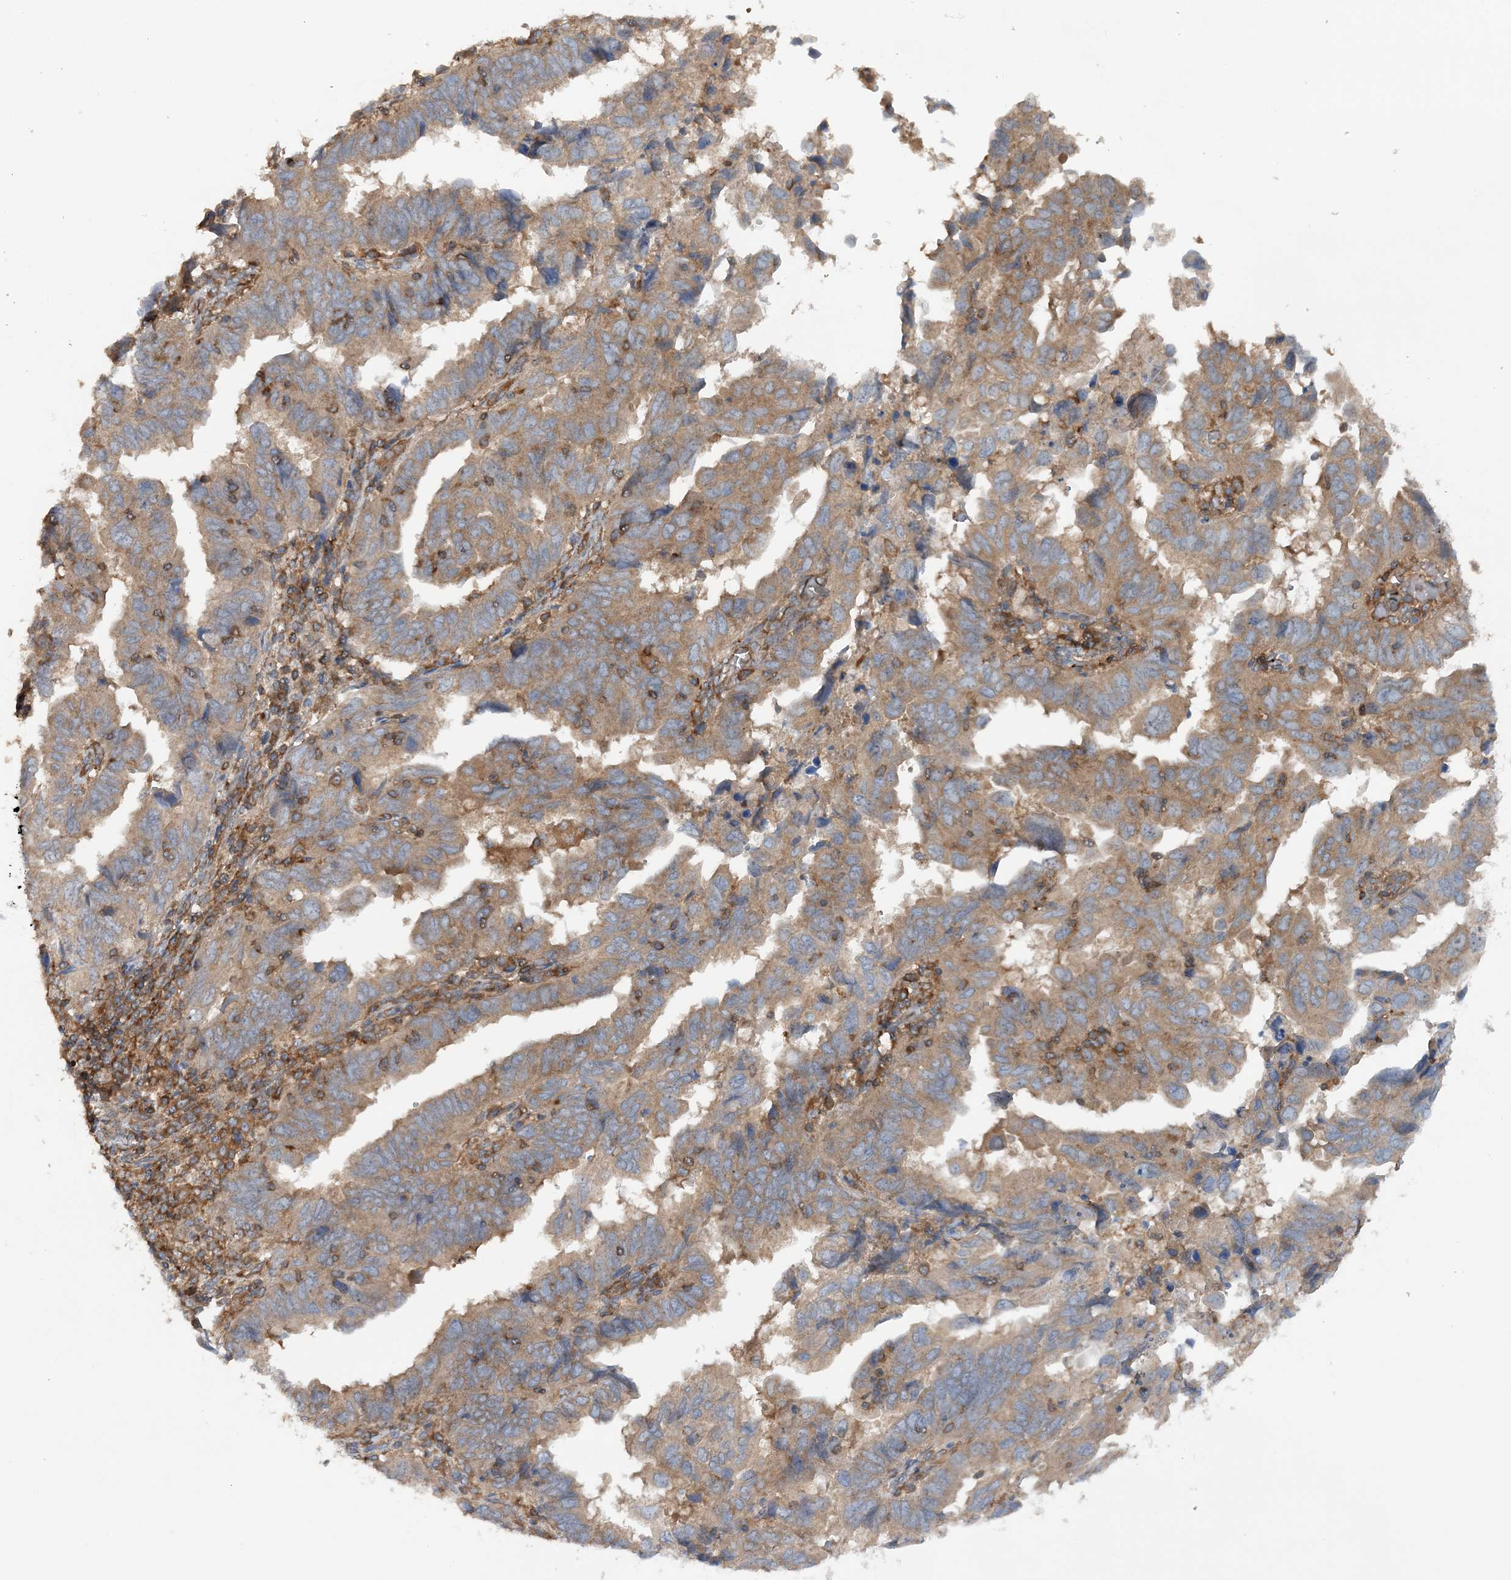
{"staining": {"intensity": "moderate", "quantity": ">75%", "location": "cytoplasmic/membranous"}, "tissue": "endometrial cancer", "cell_type": "Tumor cells", "image_type": "cancer", "snomed": [{"axis": "morphology", "description": "Adenocarcinoma, NOS"}, {"axis": "topography", "description": "Uterus"}], "caption": "Immunohistochemistry image of neoplastic tissue: human endometrial adenocarcinoma stained using immunohistochemistry (IHC) demonstrates medium levels of moderate protein expression localized specifically in the cytoplasmic/membranous of tumor cells, appearing as a cytoplasmic/membranous brown color.", "gene": "ACAP2", "patient": {"sex": "female", "age": 77}}